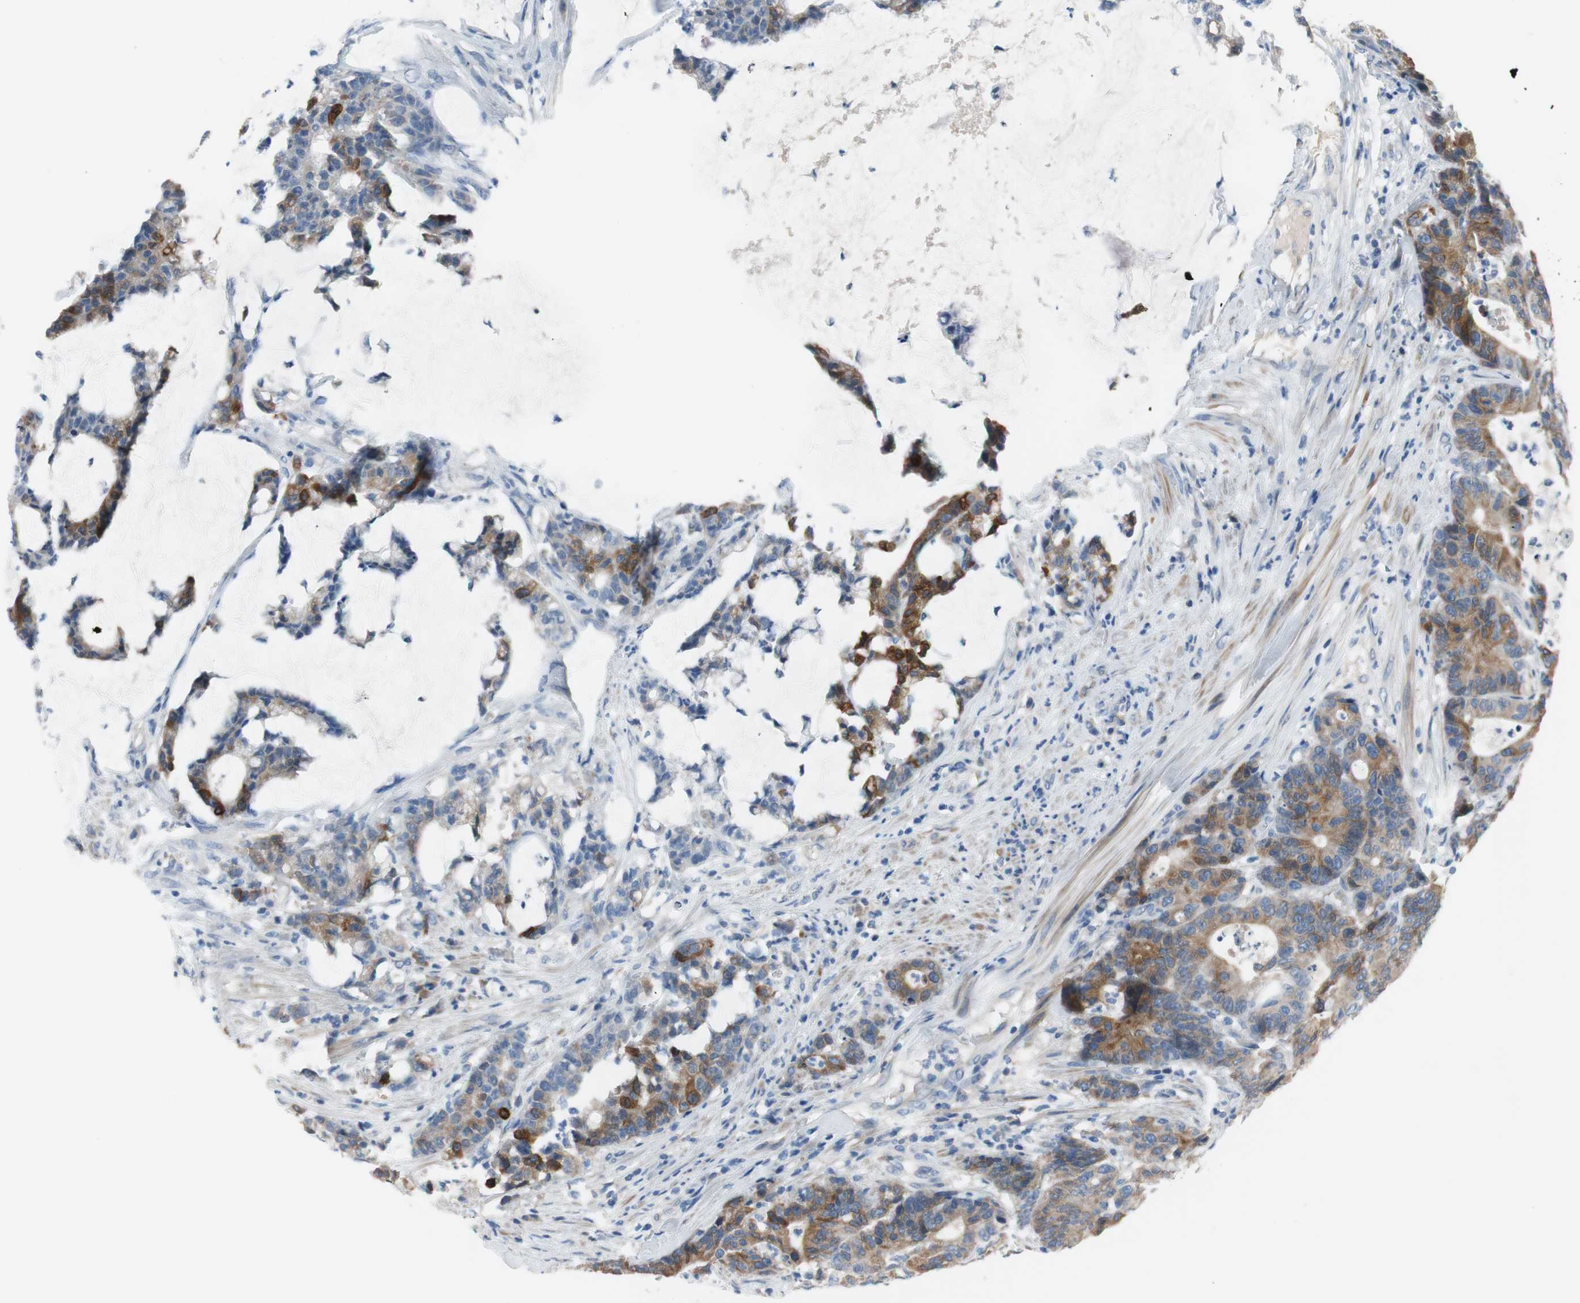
{"staining": {"intensity": "moderate", "quantity": ">75%", "location": "cytoplasmic/membranous"}, "tissue": "colorectal cancer", "cell_type": "Tumor cells", "image_type": "cancer", "snomed": [{"axis": "morphology", "description": "Adenocarcinoma, NOS"}, {"axis": "topography", "description": "Colon"}], "caption": "Human colorectal cancer stained with a protein marker demonstrates moderate staining in tumor cells.", "gene": "FDFT1", "patient": {"sex": "female", "age": 84}}